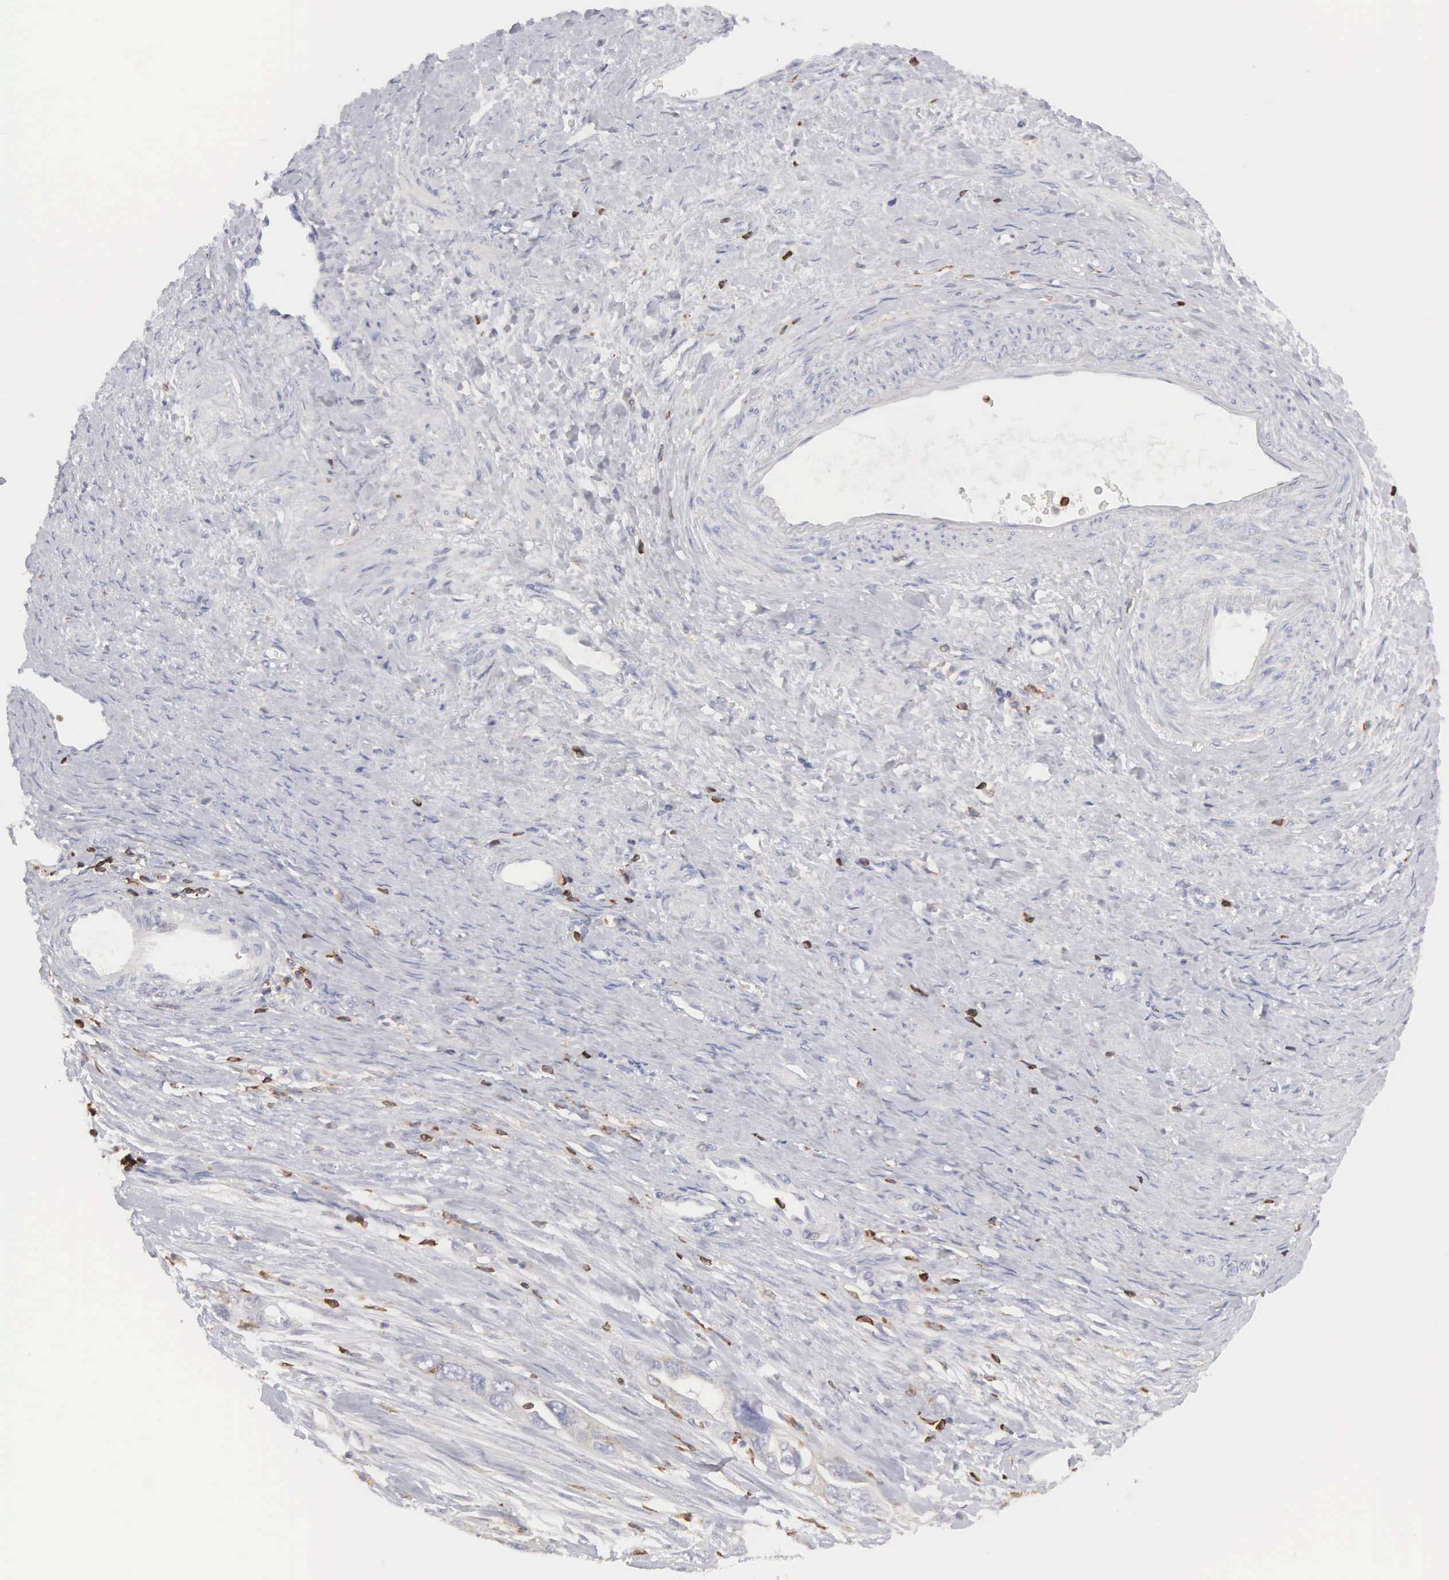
{"staining": {"intensity": "weak", "quantity": "<25%", "location": "cytoplasmic/membranous"}, "tissue": "ovarian cancer", "cell_type": "Tumor cells", "image_type": "cancer", "snomed": [{"axis": "morphology", "description": "Cystadenocarcinoma, serous, NOS"}, {"axis": "topography", "description": "Ovary"}], "caption": "The histopathology image displays no staining of tumor cells in ovarian cancer (serous cystadenocarcinoma).", "gene": "SH3BP1", "patient": {"sex": "female", "age": 63}}